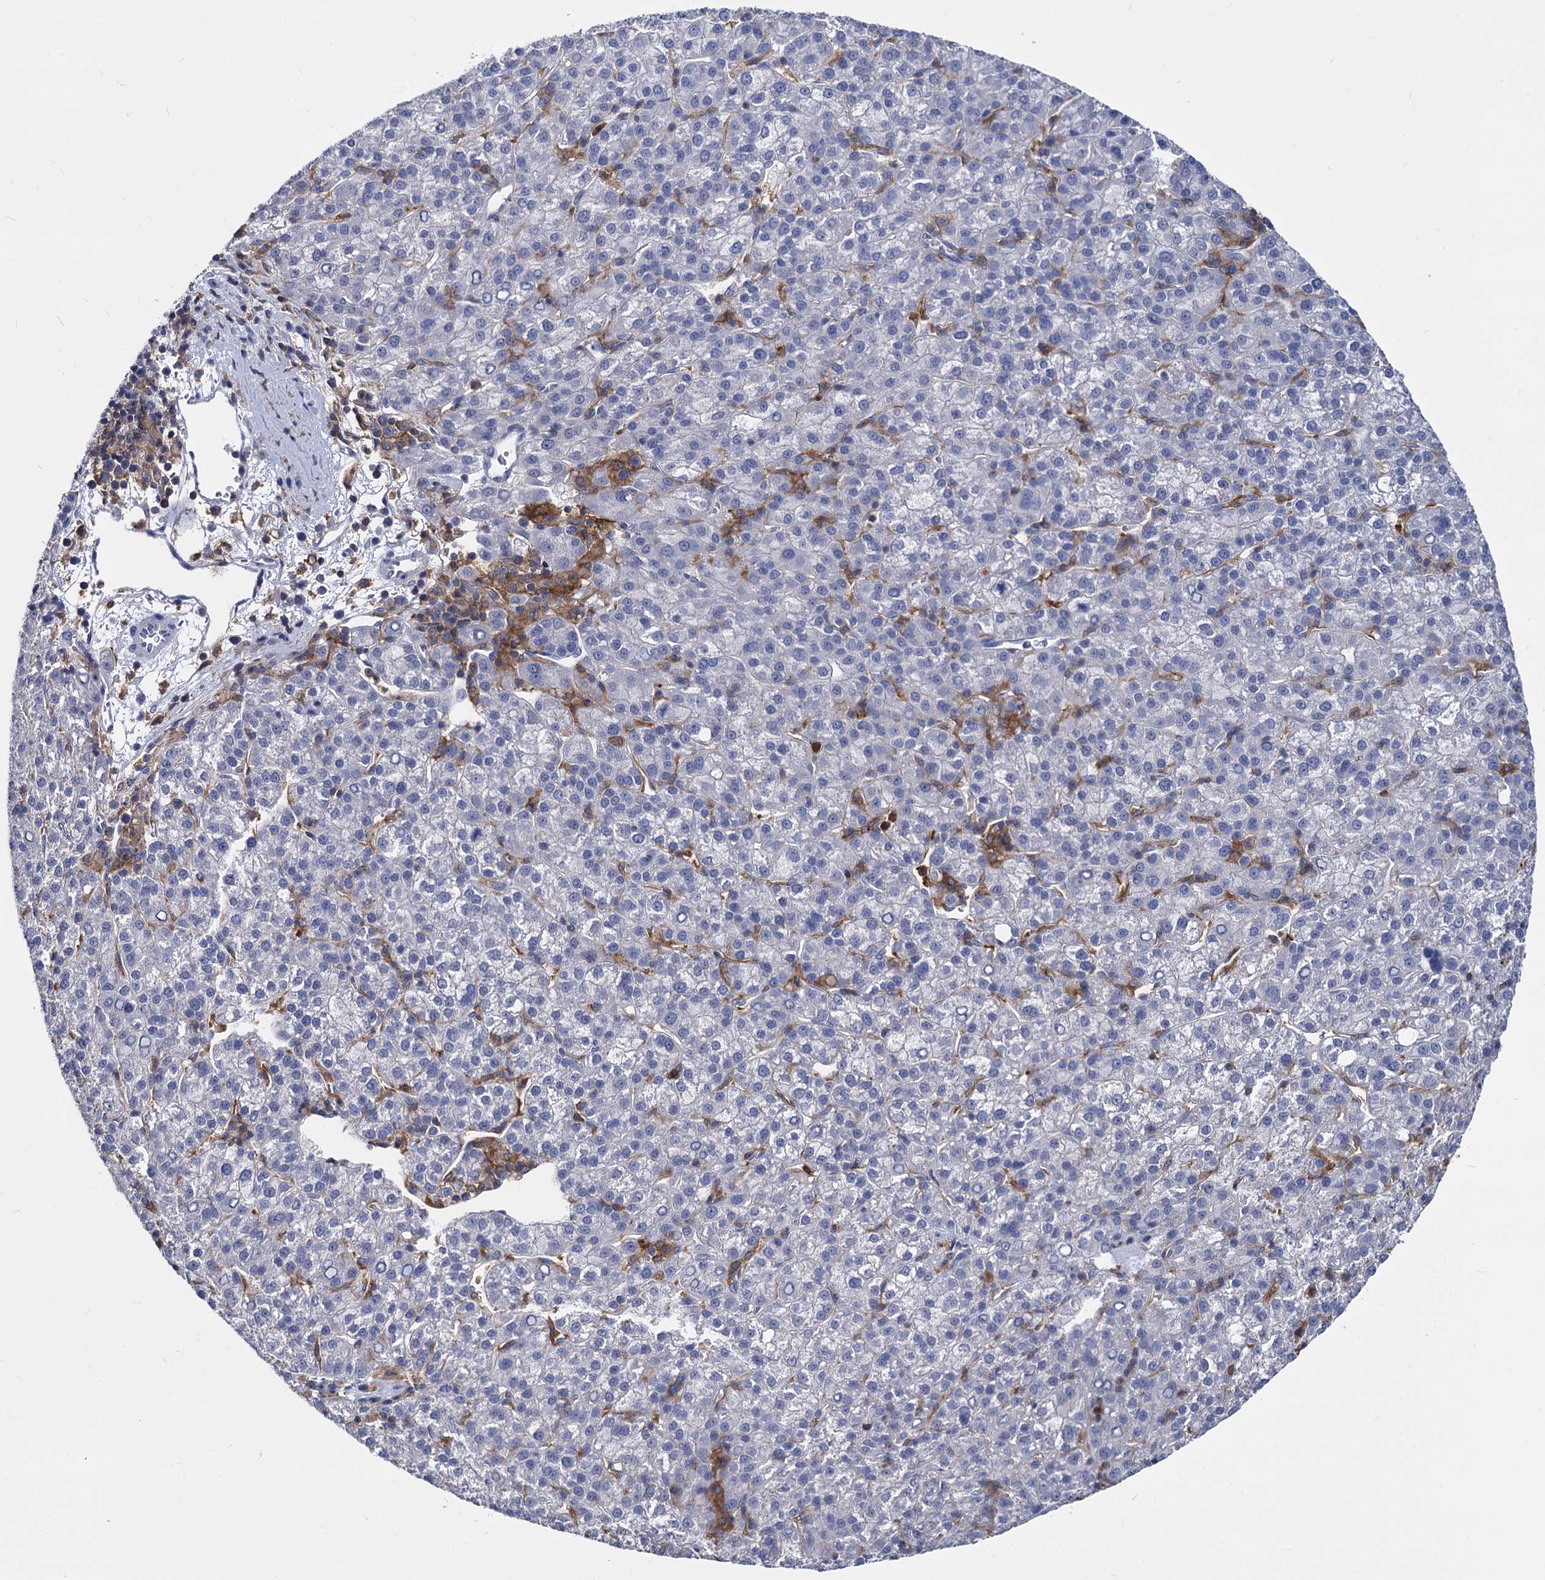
{"staining": {"intensity": "negative", "quantity": "none", "location": "none"}, "tissue": "liver cancer", "cell_type": "Tumor cells", "image_type": "cancer", "snomed": [{"axis": "morphology", "description": "Carcinoma, Hepatocellular, NOS"}, {"axis": "topography", "description": "Liver"}], "caption": "Tumor cells are negative for protein expression in human liver cancer.", "gene": "RHOG", "patient": {"sex": "female", "age": 58}}